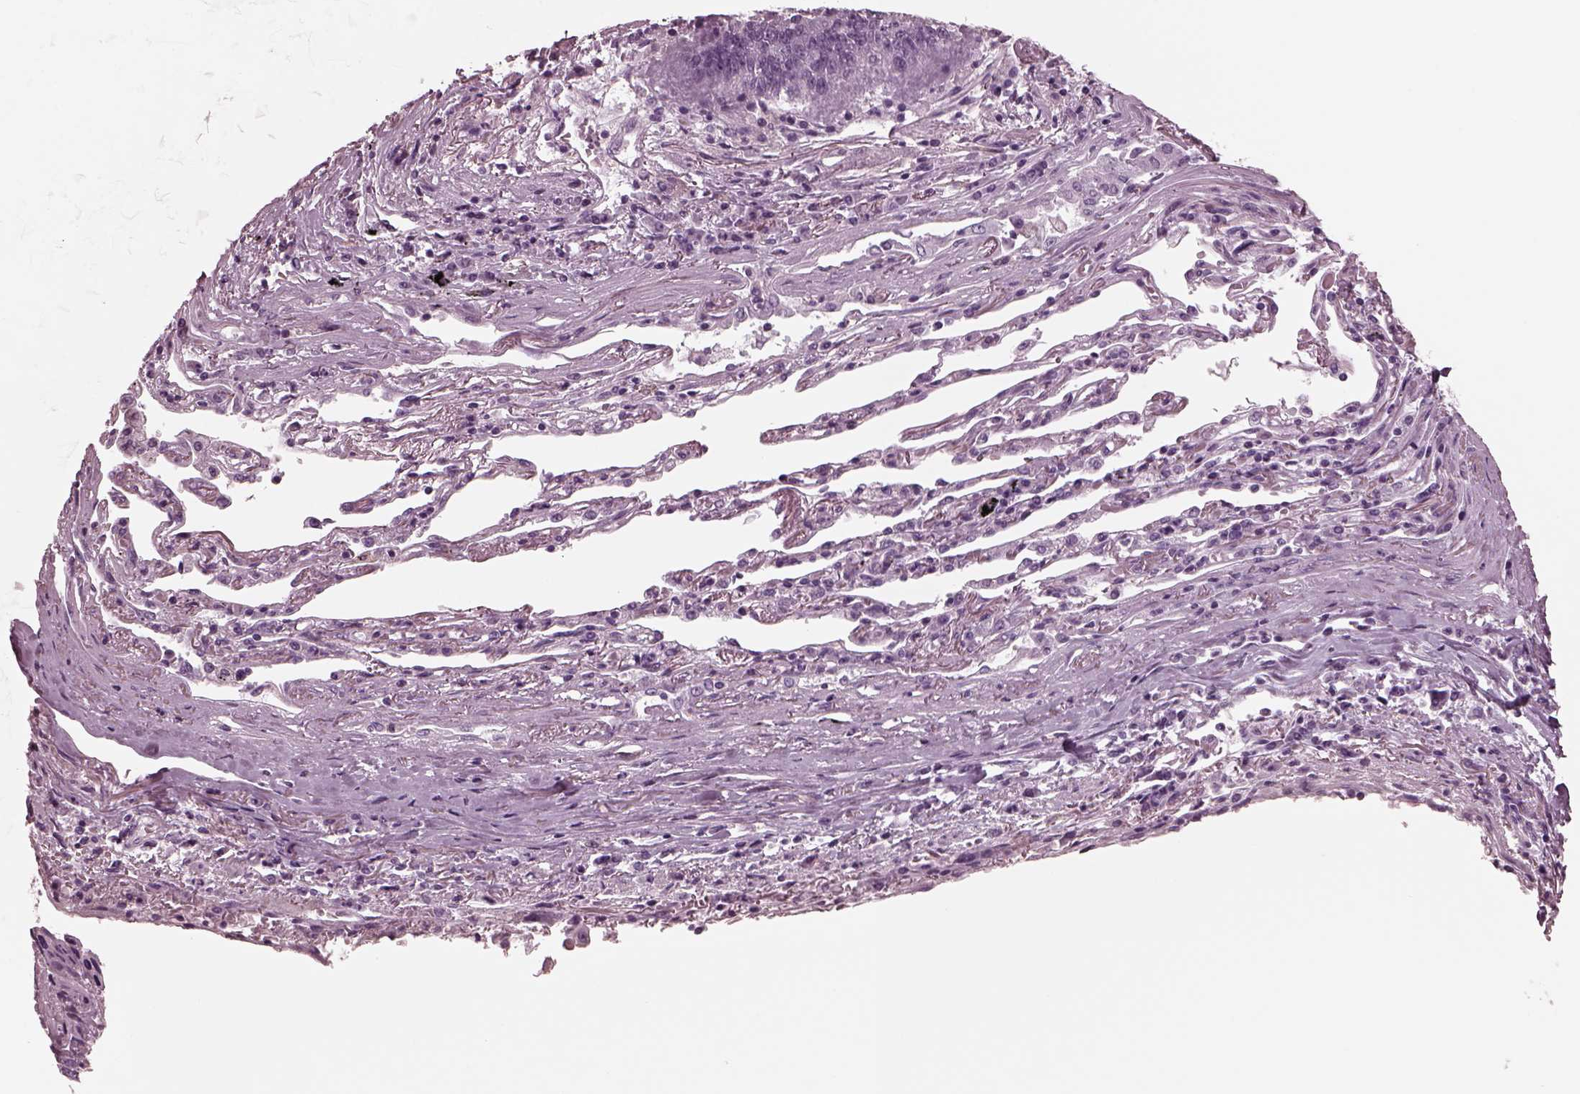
{"staining": {"intensity": "negative", "quantity": "none", "location": "none"}, "tissue": "lung cancer", "cell_type": "Tumor cells", "image_type": "cancer", "snomed": [{"axis": "morphology", "description": "Squamous cell carcinoma, NOS"}, {"axis": "topography", "description": "Lung"}], "caption": "DAB immunohistochemical staining of human lung cancer shows no significant expression in tumor cells.", "gene": "CGA", "patient": {"sex": "male", "age": 73}}